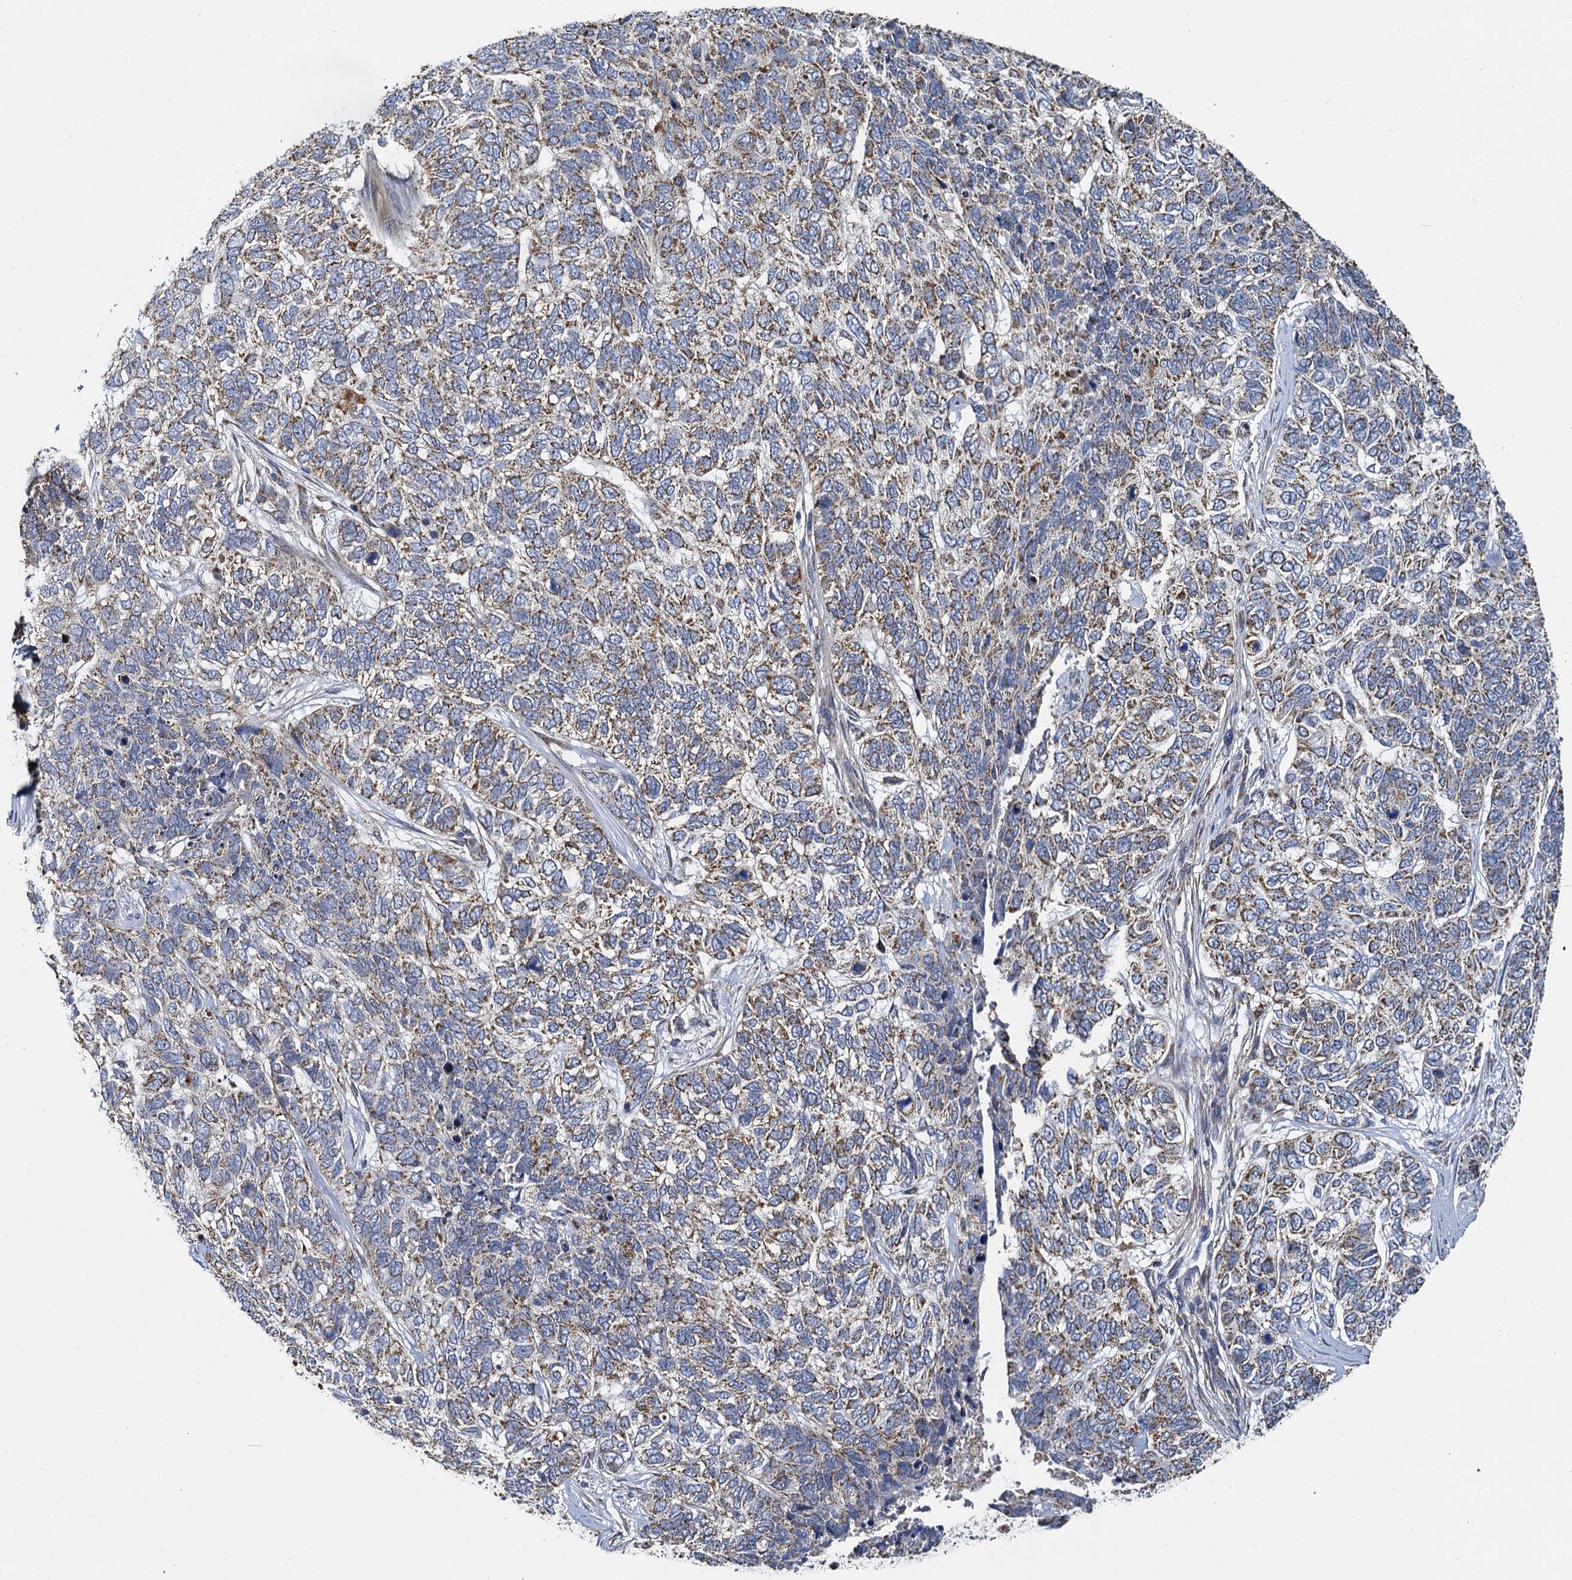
{"staining": {"intensity": "moderate", "quantity": "25%-75%", "location": "cytoplasmic/membranous"}, "tissue": "skin cancer", "cell_type": "Tumor cells", "image_type": "cancer", "snomed": [{"axis": "morphology", "description": "Basal cell carcinoma"}, {"axis": "topography", "description": "Skin"}], "caption": "A histopathology image showing moderate cytoplasmic/membranous positivity in about 25%-75% of tumor cells in skin cancer, as visualized by brown immunohistochemical staining.", "gene": "SPRYD3", "patient": {"sex": "female", "age": 65}}